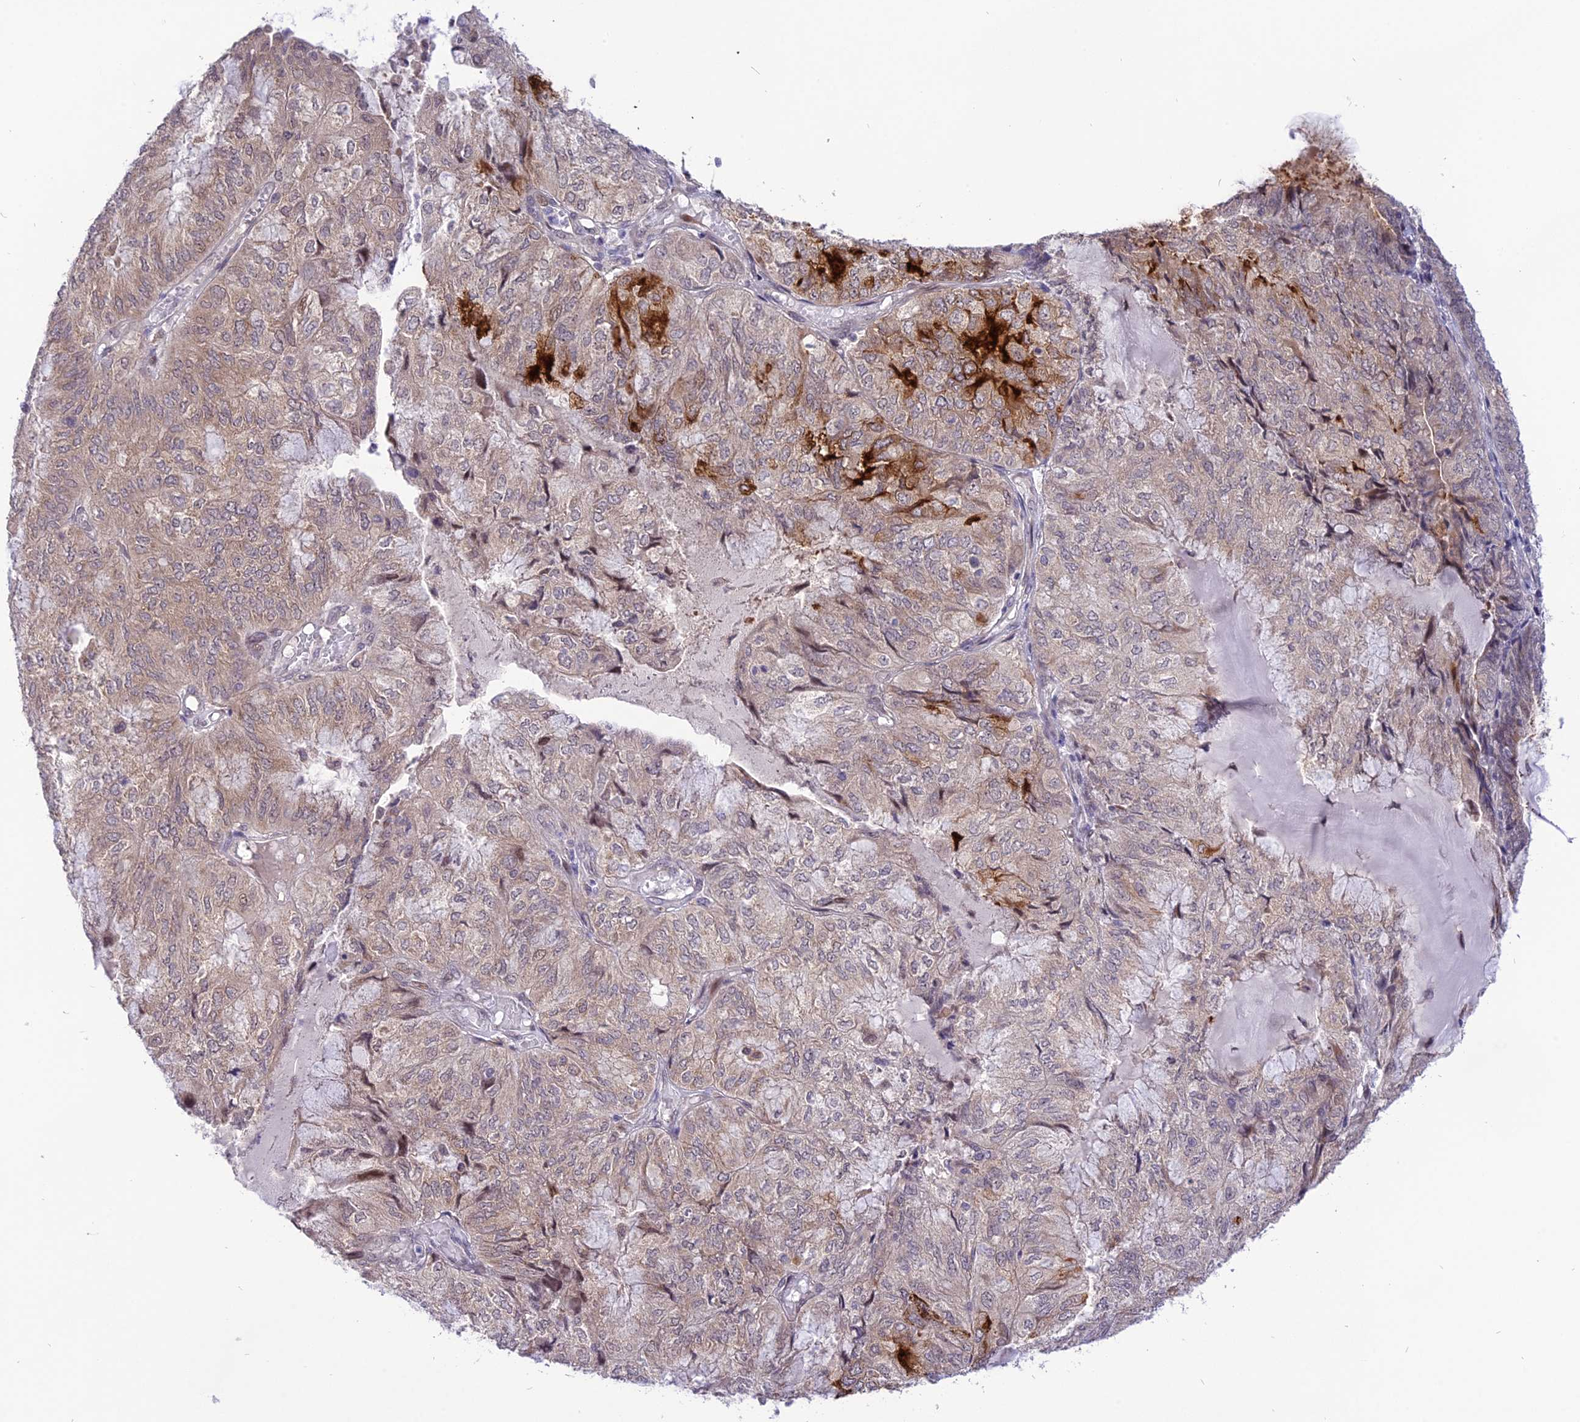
{"staining": {"intensity": "moderate", "quantity": "25%-75%", "location": "cytoplasmic/membranous"}, "tissue": "endometrial cancer", "cell_type": "Tumor cells", "image_type": "cancer", "snomed": [{"axis": "morphology", "description": "Adenocarcinoma, NOS"}, {"axis": "topography", "description": "Endometrium"}], "caption": "The photomicrograph shows a brown stain indicating the presence of a protein in the cytoplasmic/membranous of tumor cells in adenocarcinoma (endometrial).", "gene": "ZNF837", "patient": {"sex": "female", "age": 81}}